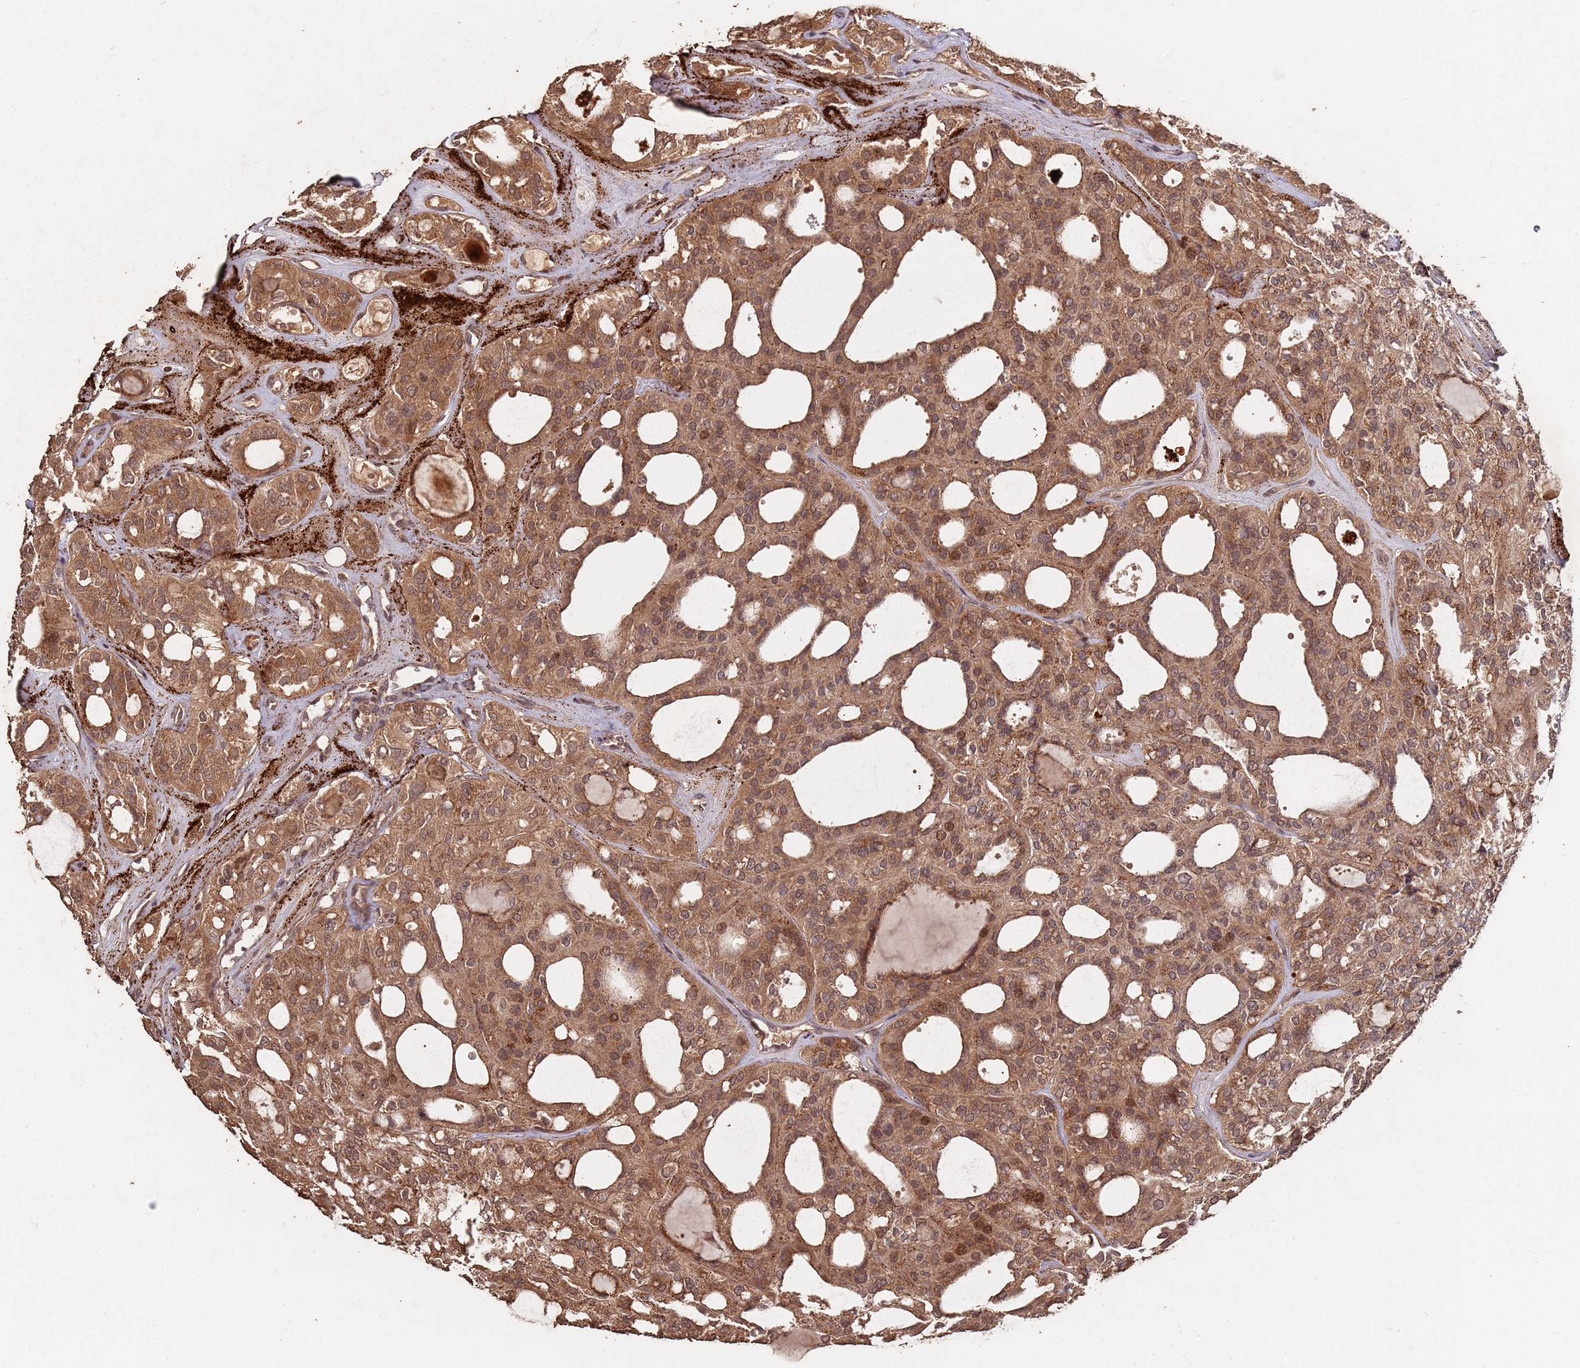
{"staining": {"intensity": "moderate", "quantity": ">75%", "location": "cytoplasmic/membranous,nuclear"}, "tissue": "thyroid cancer", "cell_type": "Tumor cells", "image_type": "cancer", "snomed": [{"axis": "morphology", "description": "Follicular adenoma carcinoma, NOS"}, {"axis": "topography", "description": "Thyroid gland"}], "caption": "This image shows immunohistochemistry staining of thyroid follicular adenoma carcinoma, with medium moderate cytoplasmic/membranous and nuclear staining in about >75% of tumor cells.", "gene": "FRAT1", "patient": {"sex": "male", "age": 75}}